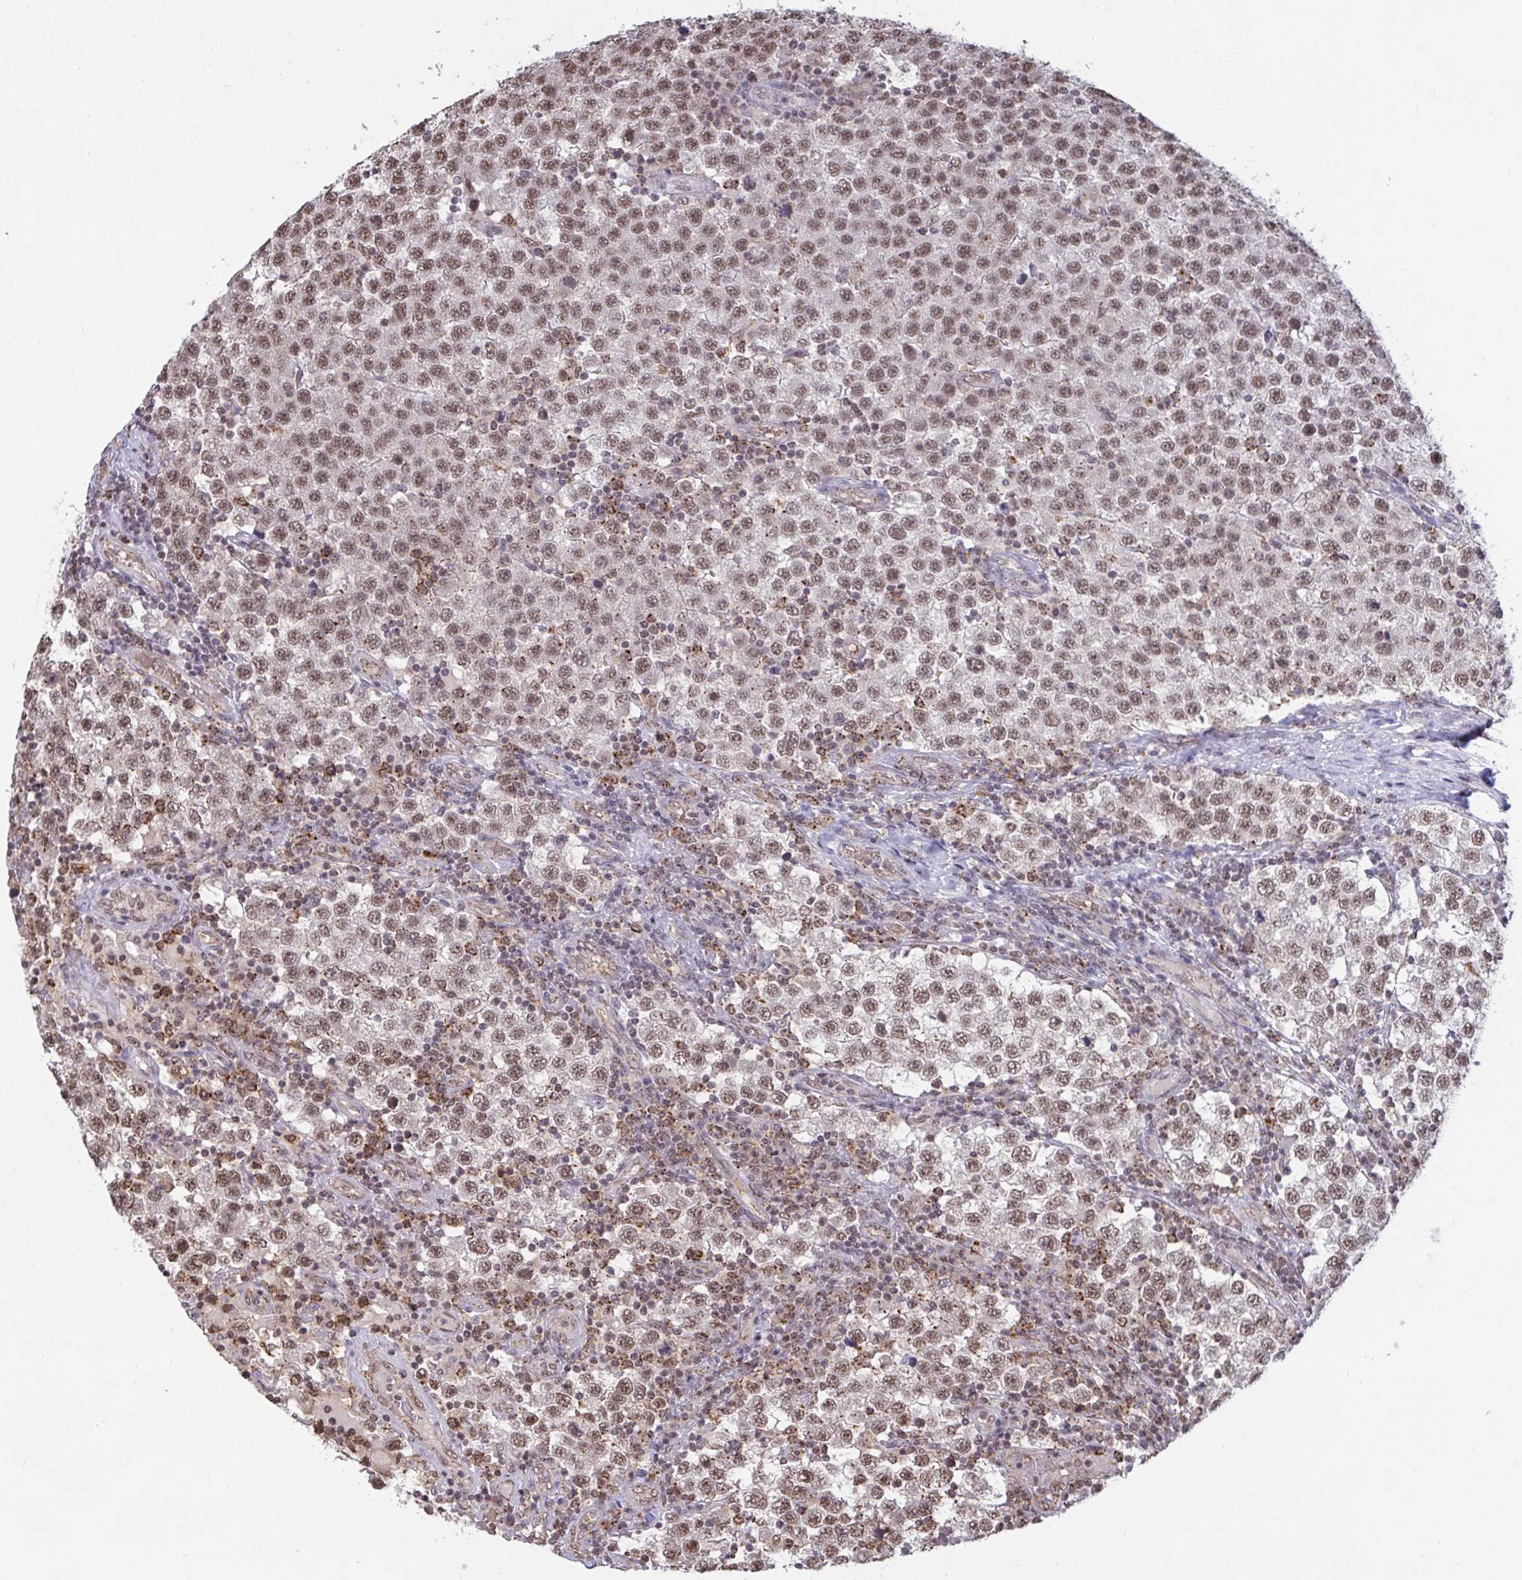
{"staining": {"intensity": "moderate", "quantity": ">75%", "location": "nuclear"}, "tissue": "testis cancer", "cell_type": "Tumor cells", "image_type": "cancer", "snomed": [{"axis": "morphology", "description": "Seminoma, NOS"}, {"axis": "topography", "description": "Testis"}], "caption": "Seminoma (testis) stained for a protein (brown) reveals moderate nuclear positive expression in about >75% of tumor cells.", "gene": "PUF60", "patient": {"sex": "male", "age": 34}}